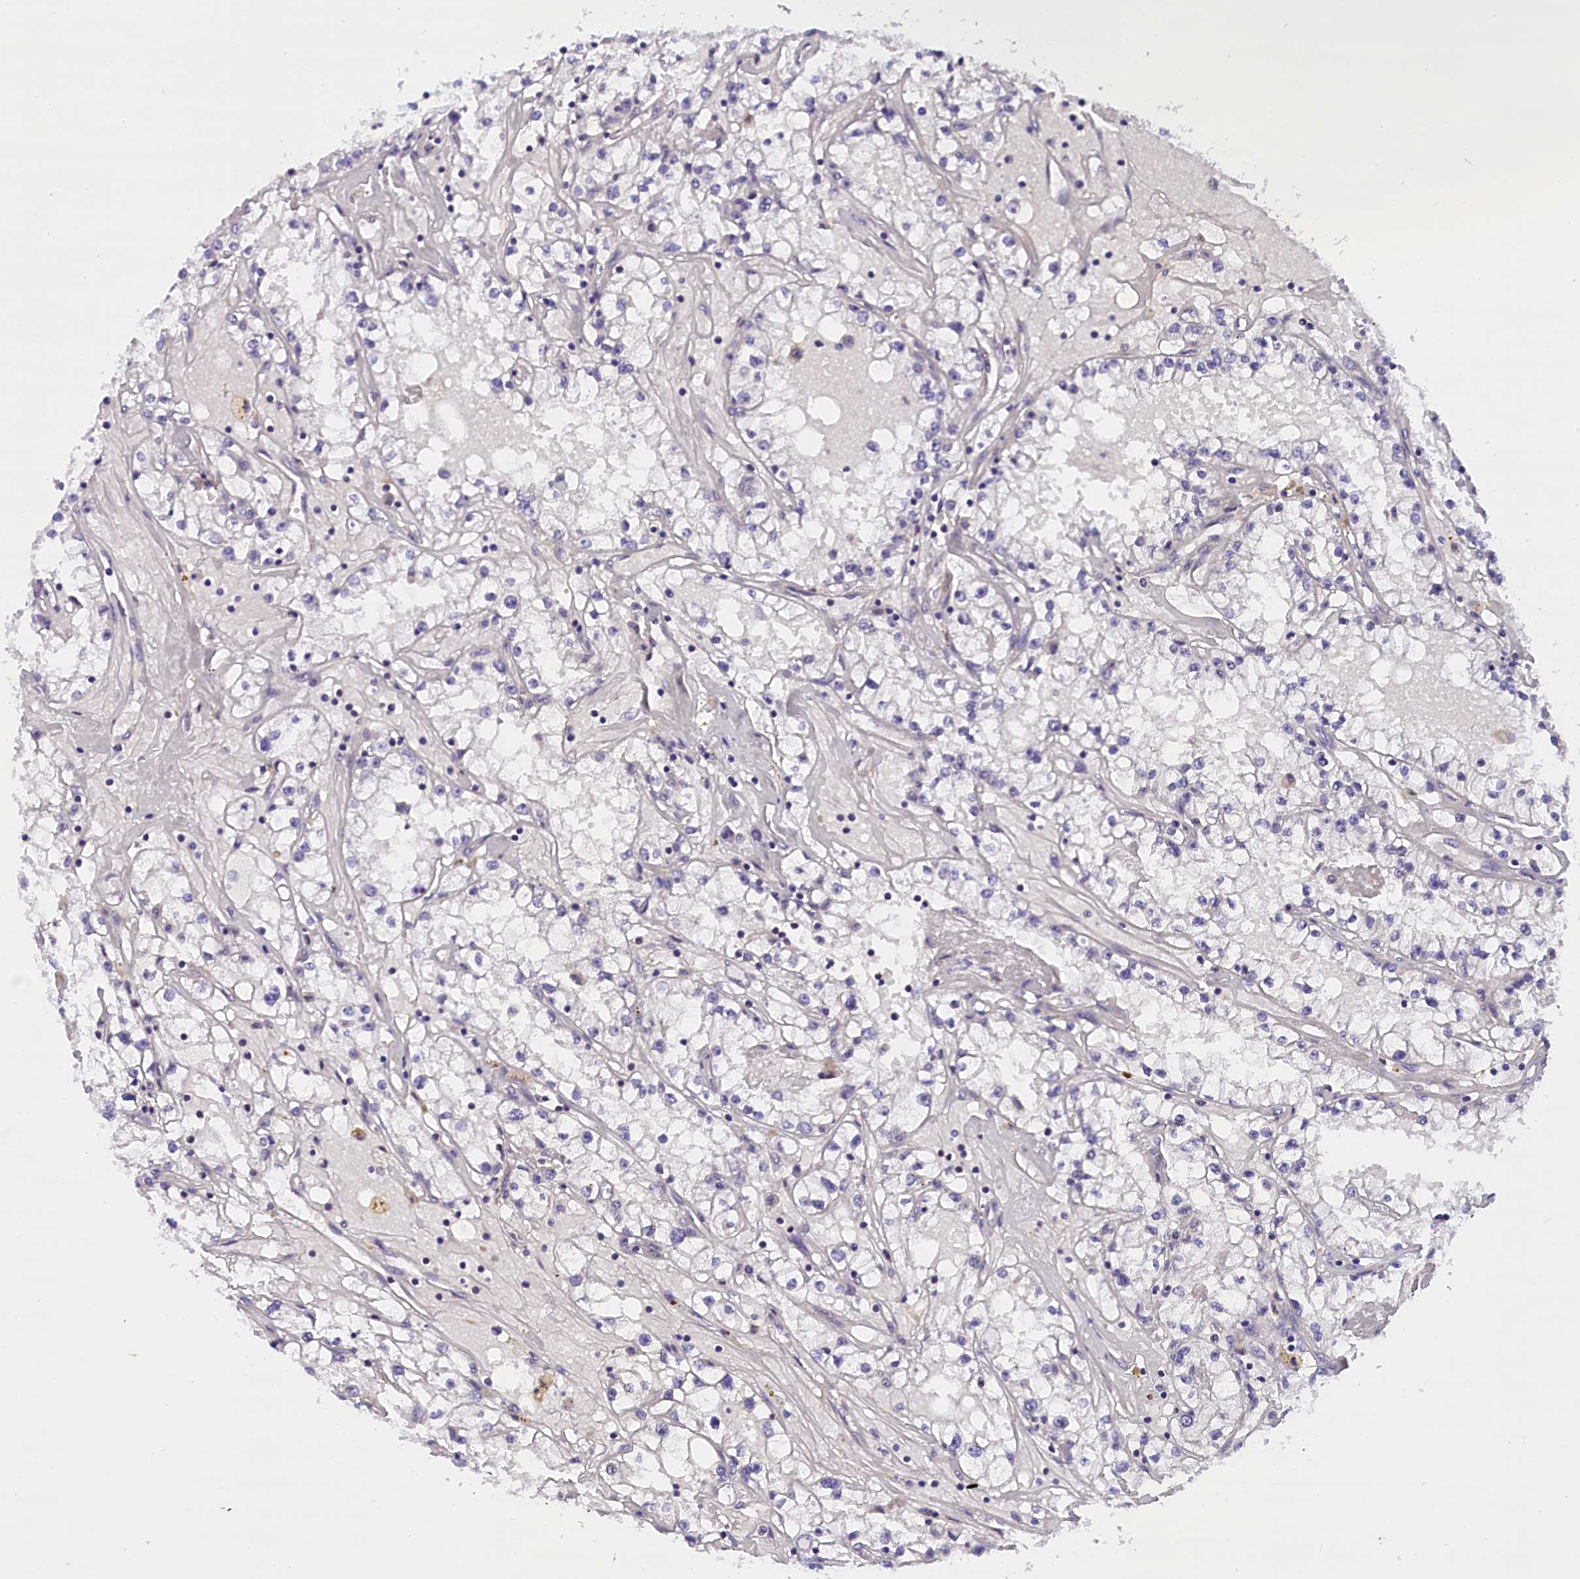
{"staining": {"intensity": "negative", "quantity": "none", "location": "none"}, "tissue": "renal cancer", "cell_type": "Tumor cells", "image_type": "cancer", "snomed": [{"axis": "morphology", "description": "Adenocarcinoma, NOS"}, {"axis": "topography", "description": "Kidney"}], "caption": "A histopathology image of renal cancer (adenocarcinoma) stained for a protein exhibits no brown staining in tumor cells. (DAB immunohistochemistry, high magnification).", "gene": "TBCB", "patient": {"sex": "male", "age": 56}}